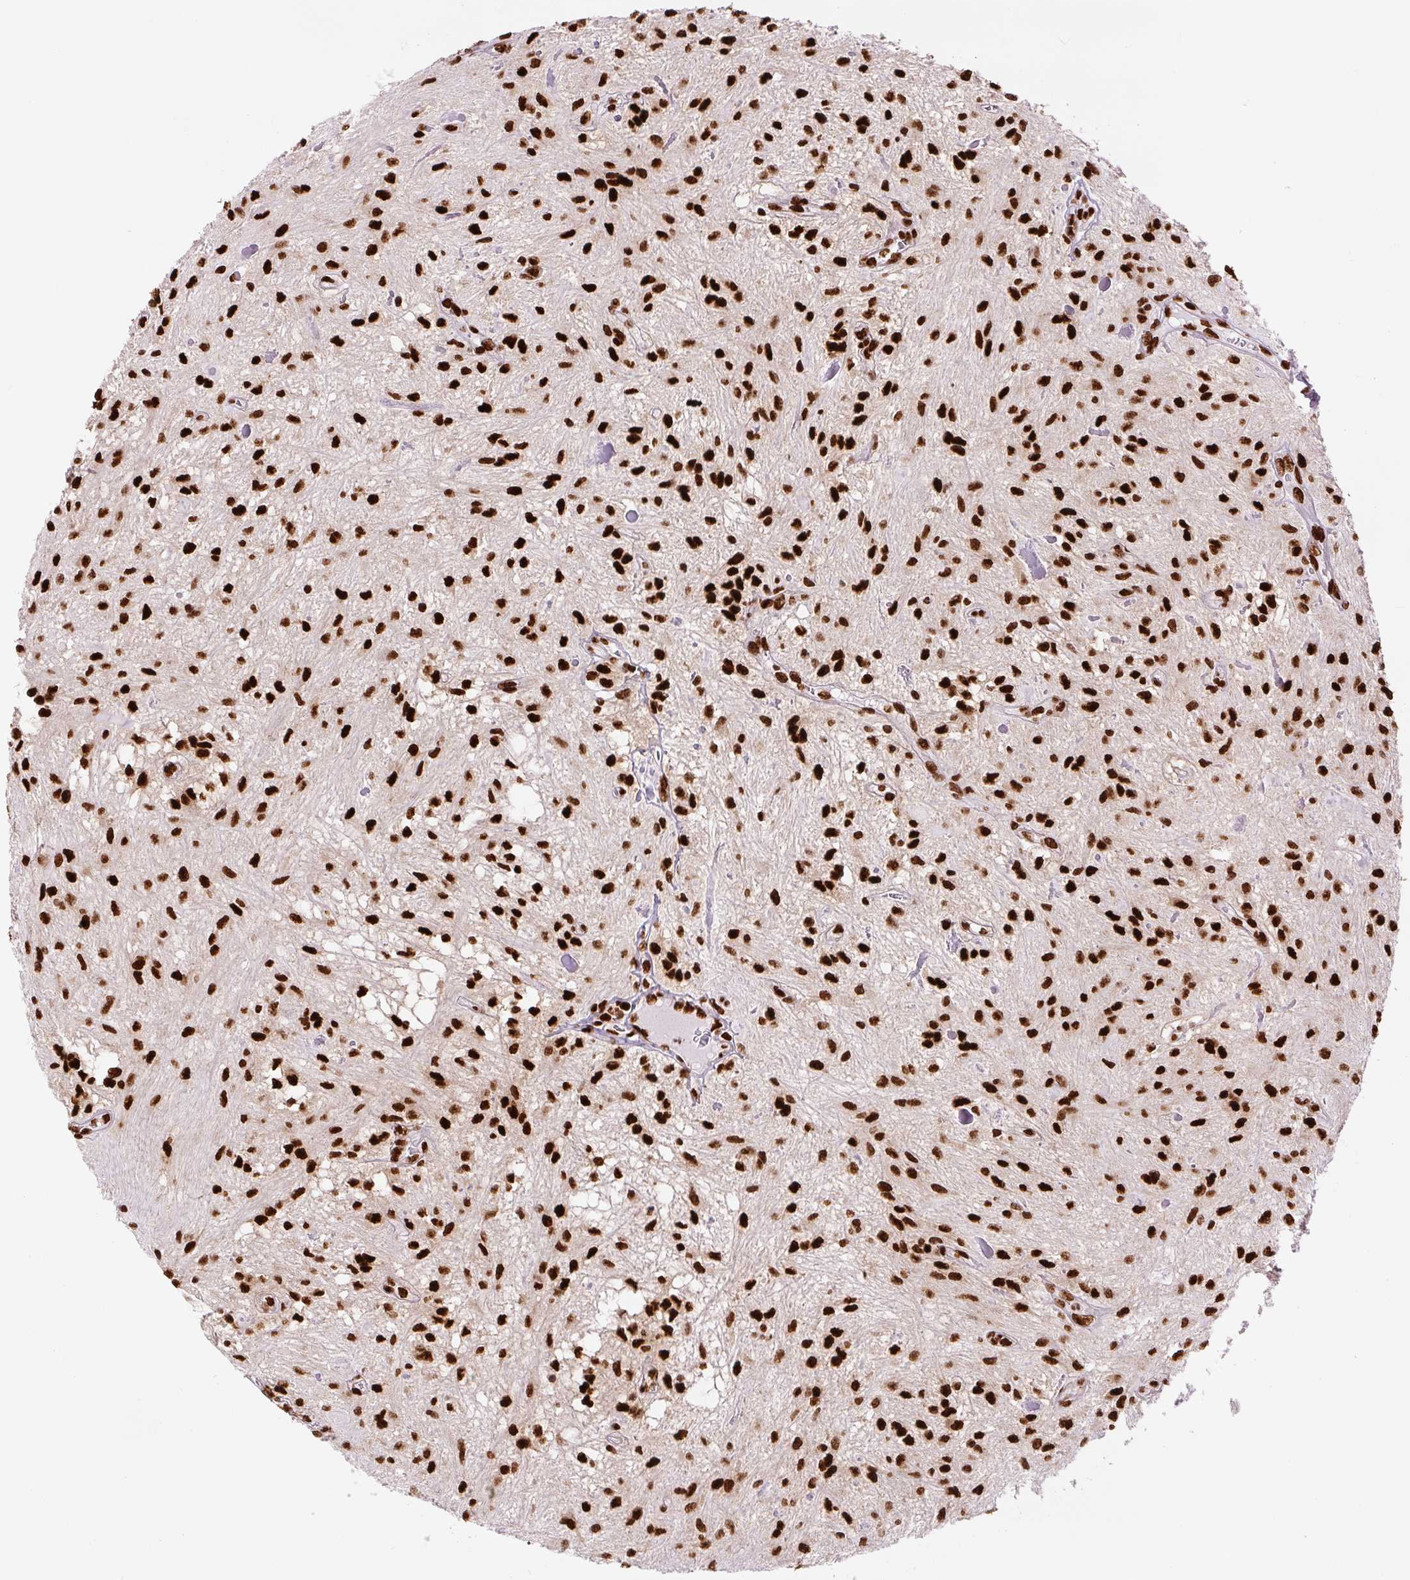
{"staining": {"intensity": "strong", "quantity": ">75%", "location": "nuclear"}, "tissue": "glioma", "cell_type": "Tumor cells", "image_type": "cancer", "snomed": [{"axis": "morphology", "description": "Glioma, malignant, Low grade"}, {"axis": "topography", "description": "Cerebellum"}], "caption": "An image showing strong nuclear positivity in about >75% of tumor cells in glioma, as visualized by brown immunohistochemical staining.", "gene": "FUS", "patient": {"sex": "female", "age": 14}}